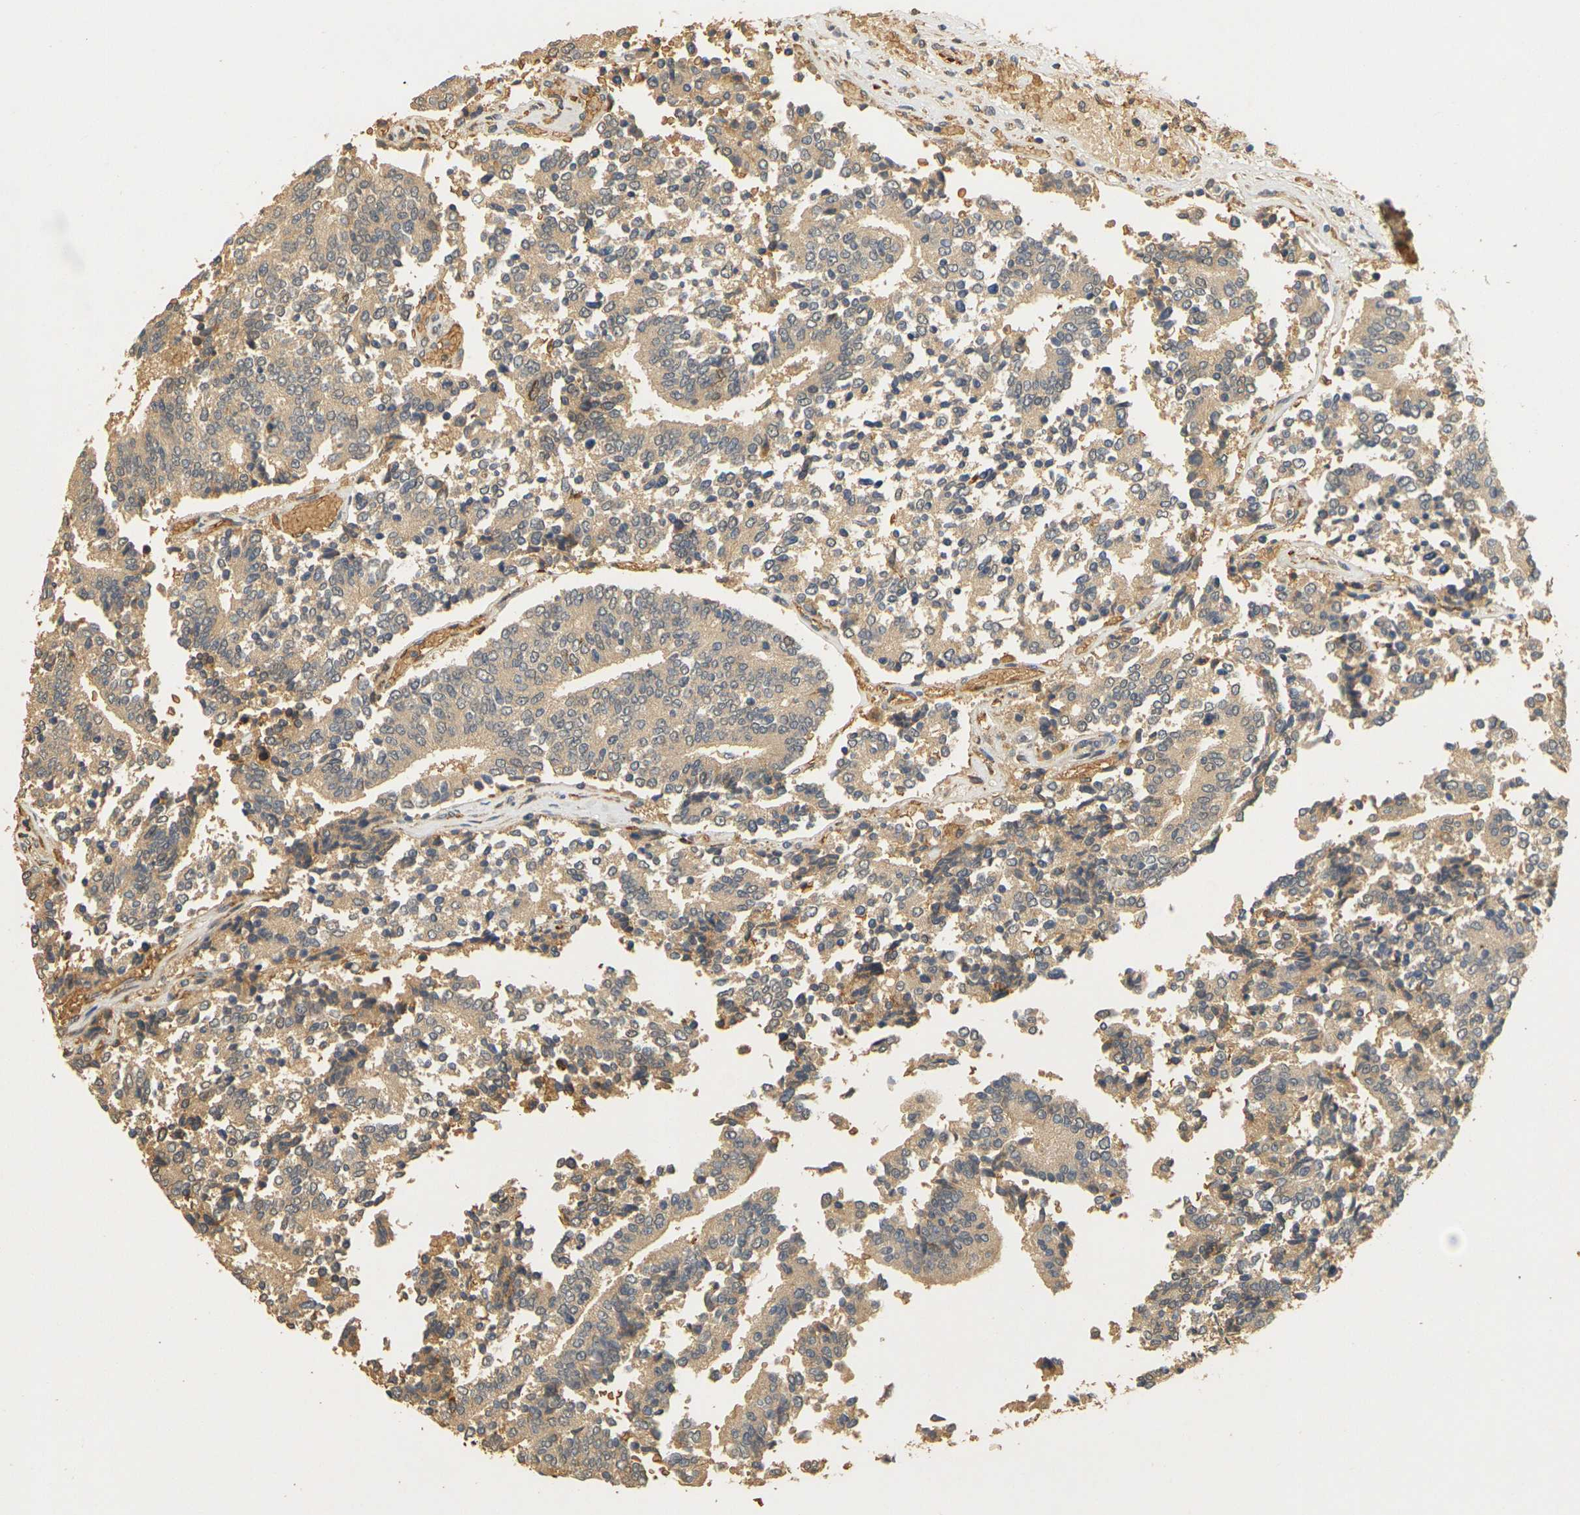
{"staining": {"intensity": "weak", "quantity": ">75%", "location": "cytoplasmic/membranous"}, "tissue": "prostate cancer", "cell_type": "Tumor cells", "image_type": "cancer", "snomed": [{"axis": "morphology", "description": "Normal tissue, NOS"}, {"axis": "morphology", "description": "Adenocarcinoma, High grade"}, {"axis": "topography", "description": "Prostate"}, {"axis": "topography", "description": "Seminal veicle"}], "caption": "About >75% of tumor cells in prostate adenocarcinoma (high-grade) demonstrate weak cytoplasmic/membranous protein expression as visualized by brown immunohistochemical staining.", "gene": "MEGF9", "patient": {"sex": "male", "age": 55}}